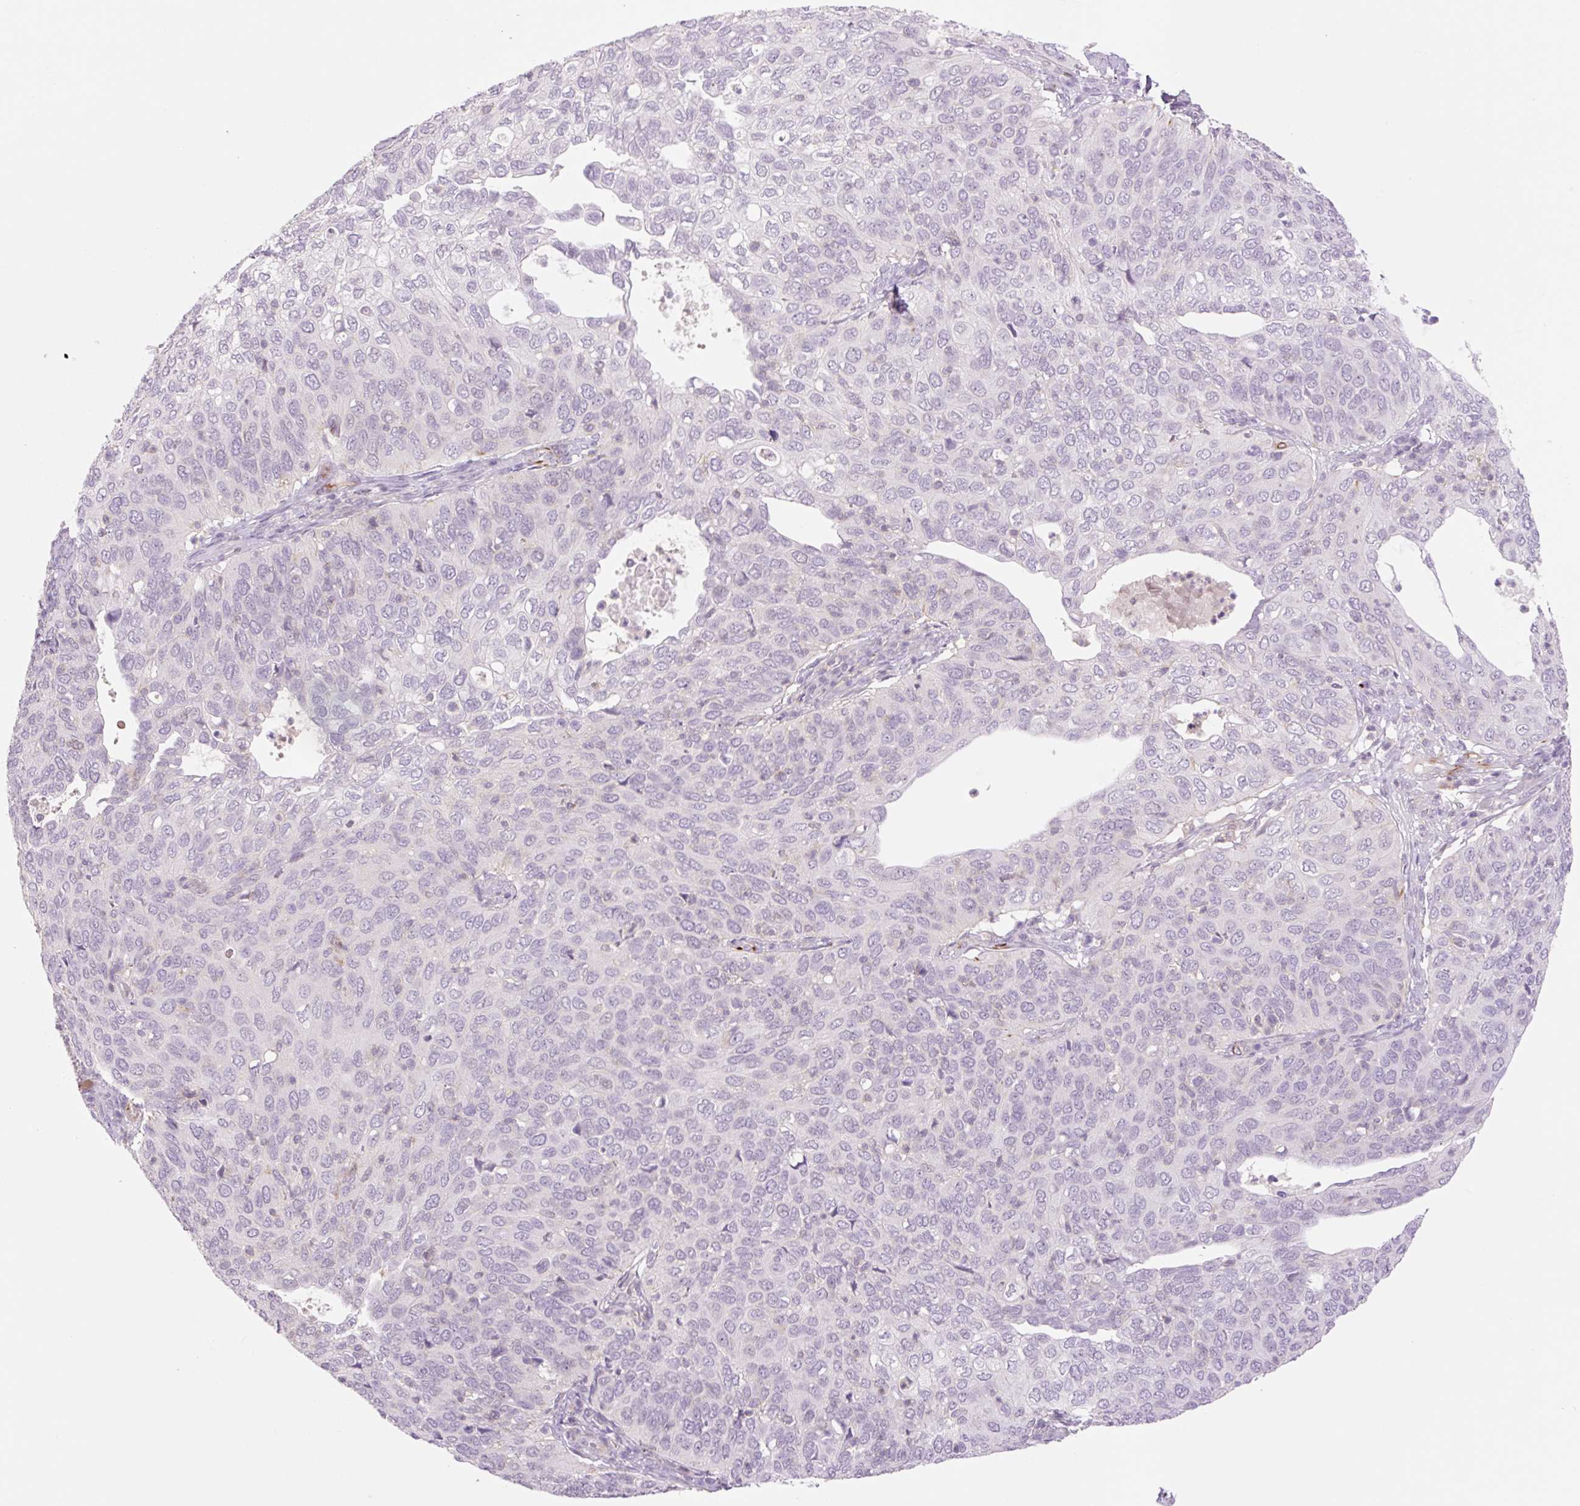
{"staining": {"intensity": "negative", "quantity": "none", "location": "none"}, "tissue": "cervical cancer", "cell_type": "Tumor cells", "image_type": "cancer", "snomed": [{"axis": "morphology", "description": "Squamous cell carcinoma, NOS"}, {"axis": "topography", "description": "Cervix"}], "caption": "The immunohistochemistry photomicrograph has no significant expression in tumor cells of cervical squamous cell carcinoma tissue.", "gene": "ZFYVE21", "patient": {"sex": "female", "age": 36}}